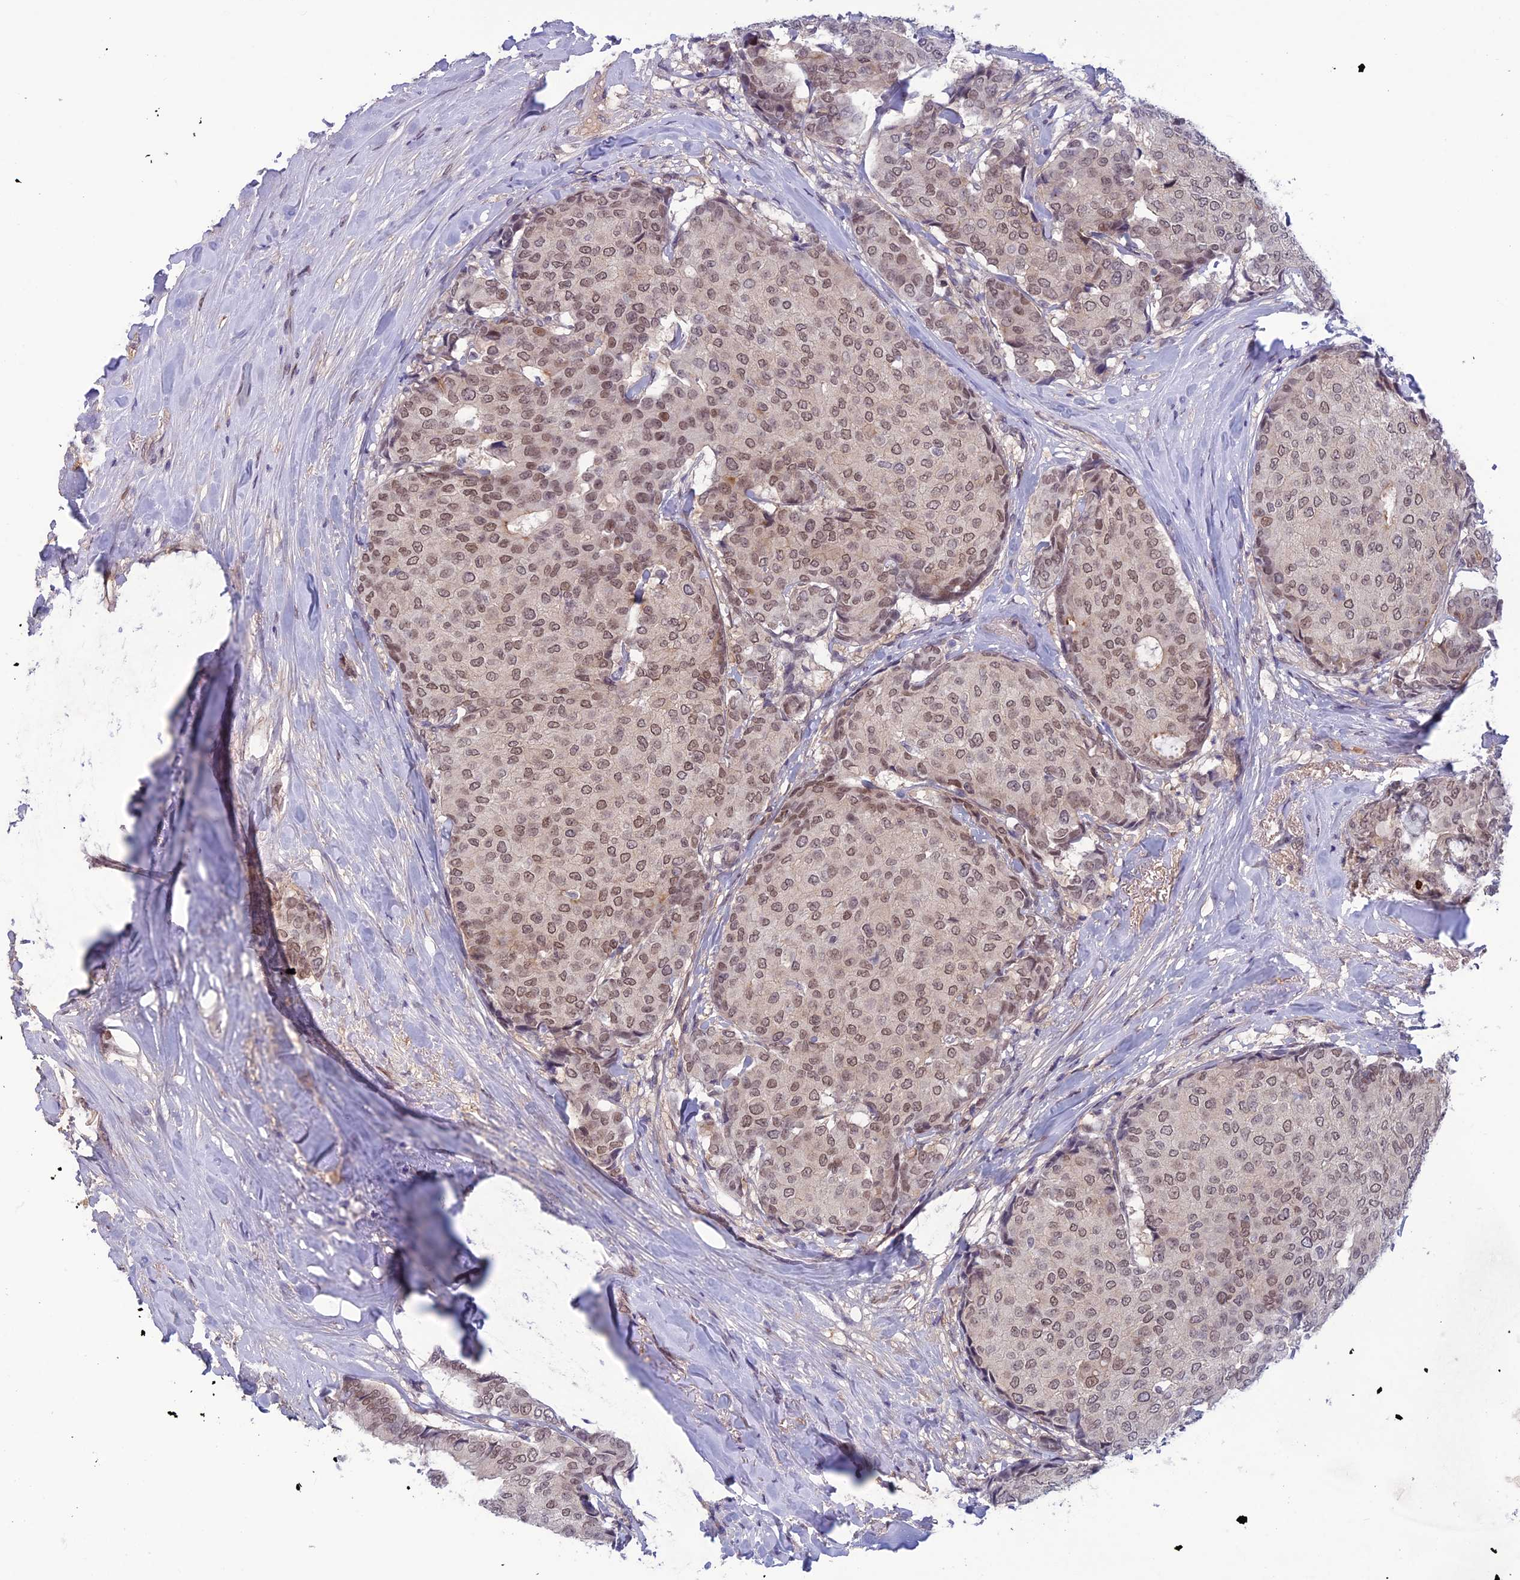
{"staining": {"intensity": "moderate", "quantity": ">75%", "location": "nuclear"}, "tissue": "breast cancer", "cell_type": "Tumor cells", "image_type": "cancer", "snomed": [{"axis": "morphology", "description": "Duct carcinoma"}, {"axis": "topography", "description": "Breast"}], "caption": "Tumor cells reveal moderate nuclear positivity in about >75% of cells in breast cancer.", "gene": "FKBPL", "patient": {"sex": "female", "age": 75}}